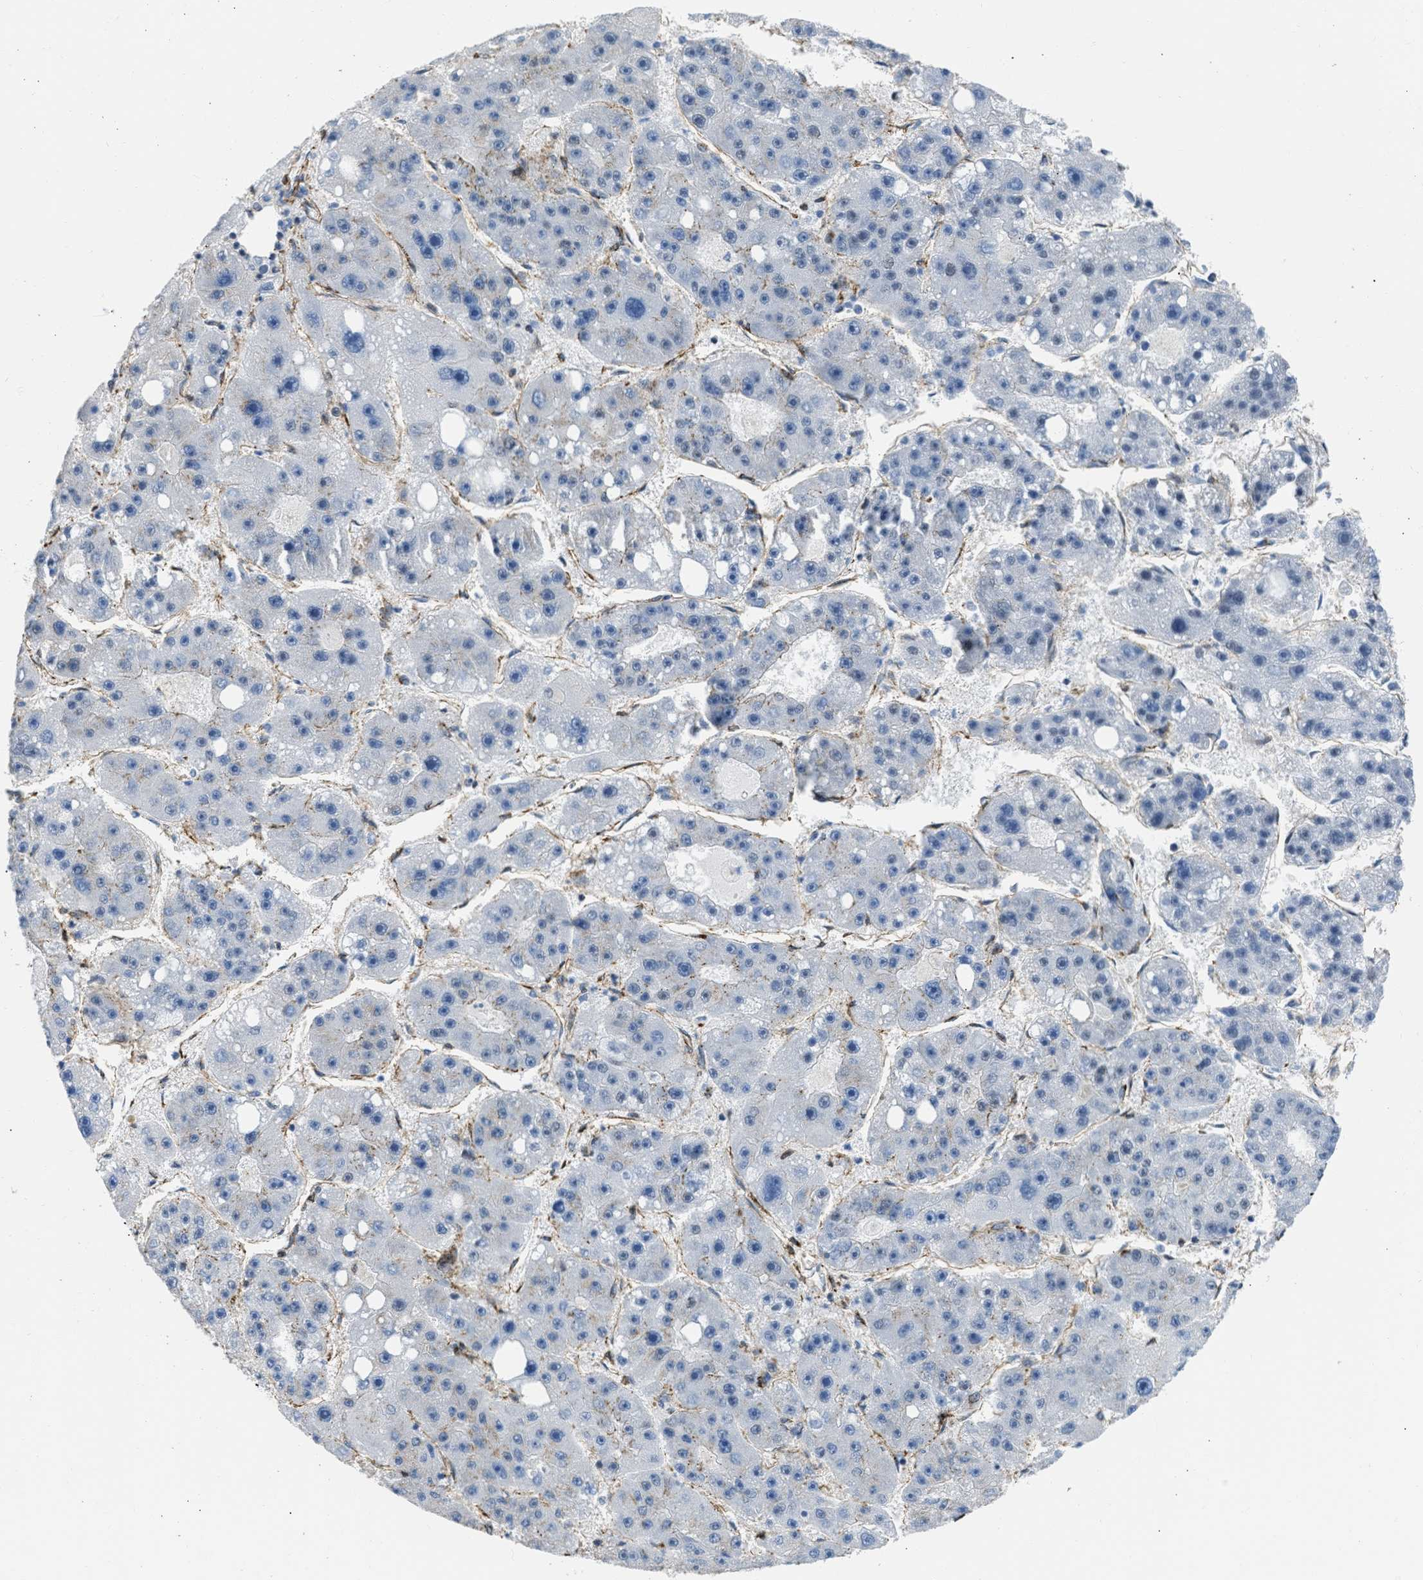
{"staining": {"intensity": "negative", "quantity": "none", "location": "none"}, "tissue": "liver cancer", "cell_type": "Tumor cells", "image_type": "cancer", "snomed": [{"axis": "morphology", "description": "Carcinoma, Hepatocellular, NOS"}, {"axis": "topography", "description": "Liver"}], "caption": "This photomicrograph is of liver hepatocellular carcinoma stained with immunohistochemistry to label a protein in brown with the nuclei are counter-stained blue. There is no expression in tumor cells.", "gene": "SEPTIN2", "patient": {"sex": "female", "age": 61}}